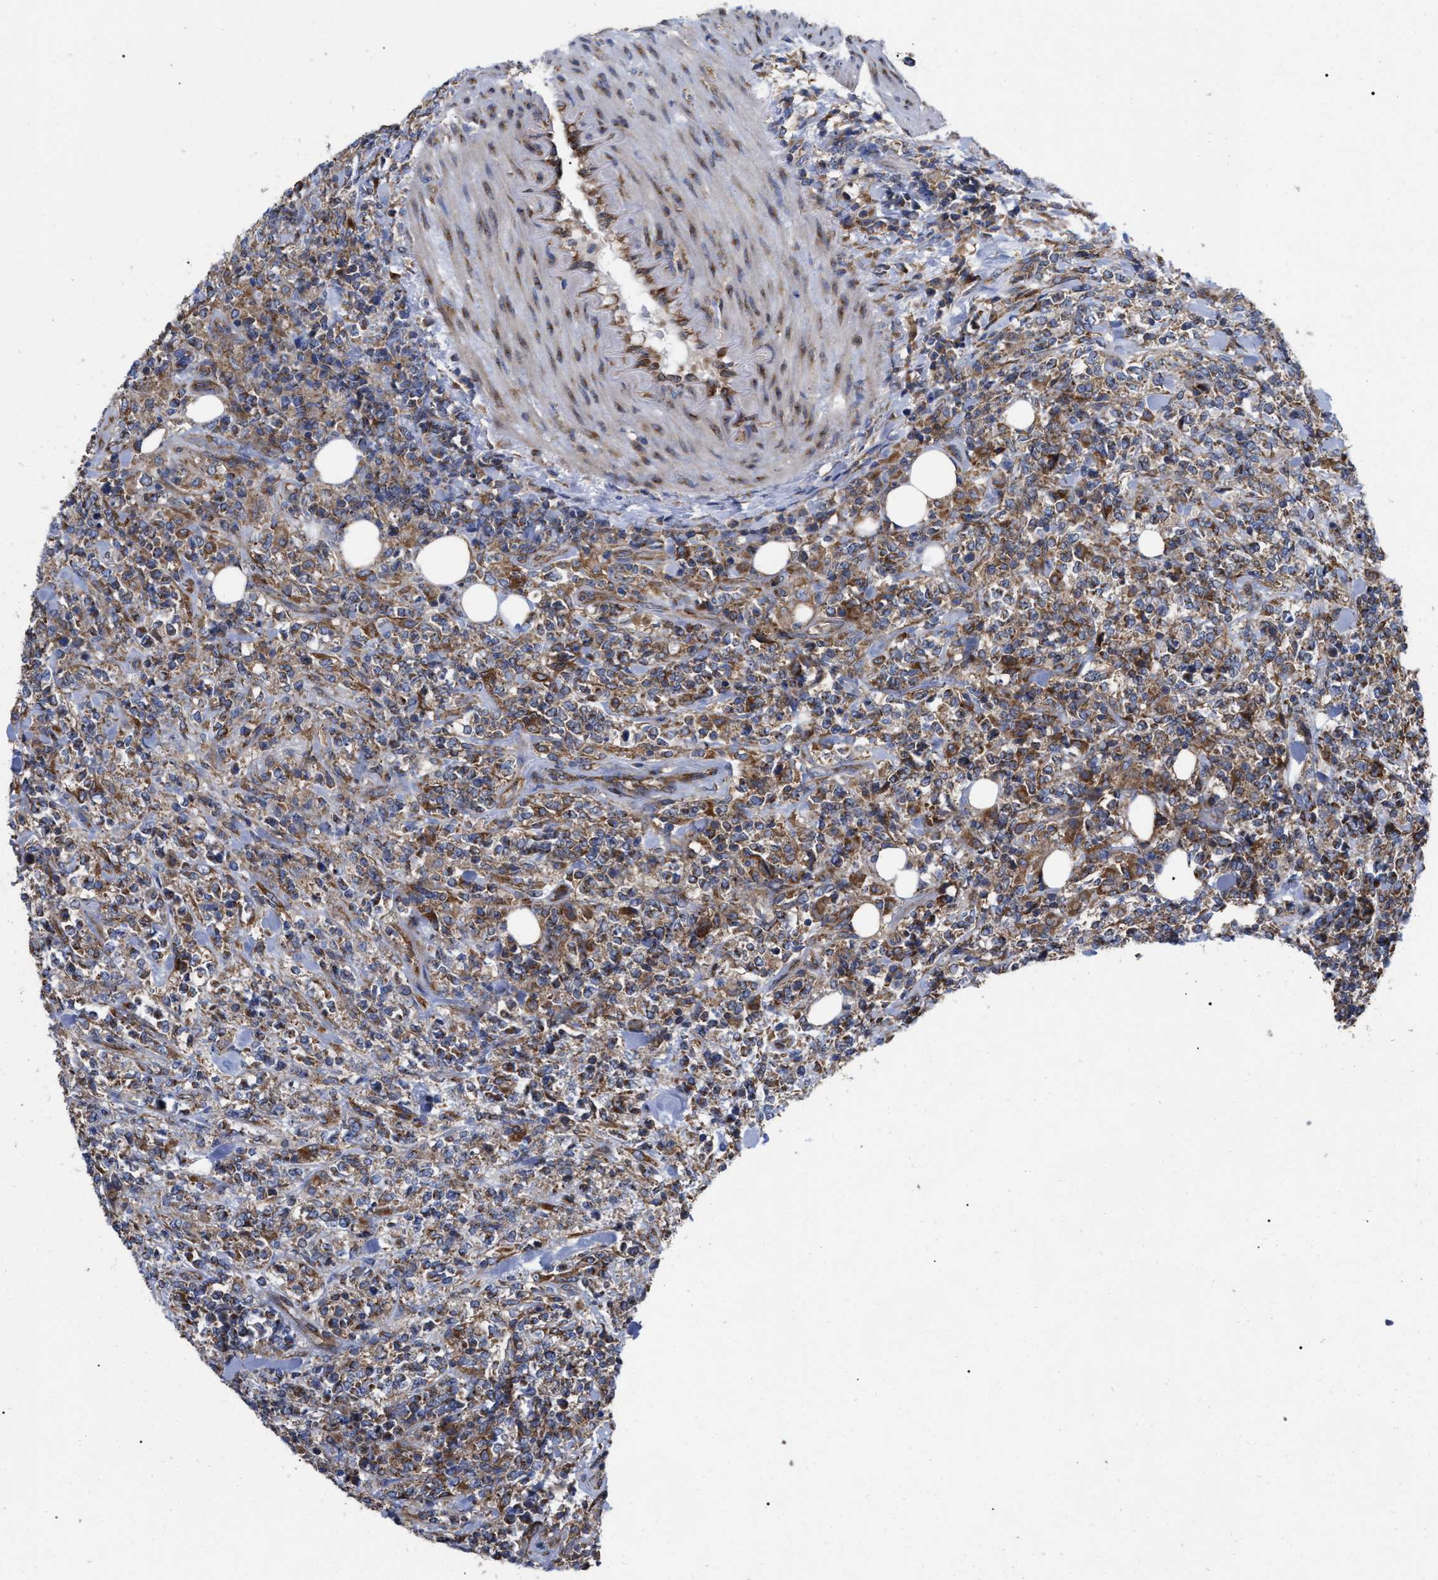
{"staining": {"intensity": "moderate", "quantity": ">75%", "location": "cytoplasmic/membranous"}, "tissue": "lymphoma", "cell_type": "Tumor cells", "image_type": "cancer", "snomed": [{"axis": "morphology", "description": "Malignant lymphoma, non-Hodgkin's type, High grade"}, {"axis": "topography", "description": "Soft tissue"}], "caption": "A brown stain labels moderate cytoplasmic/membranous staining of a protein in human high-grade malignant lymphoma, non-Hodgkin's type tumor cells. The staining was performed using DAB to visualize the protein expression in brown, while the nuclei were stained in blue with hematoxylin (Magnification: 20x).", "gene": "FAM120A", "patient": {"sex": "male", "age": 18}}